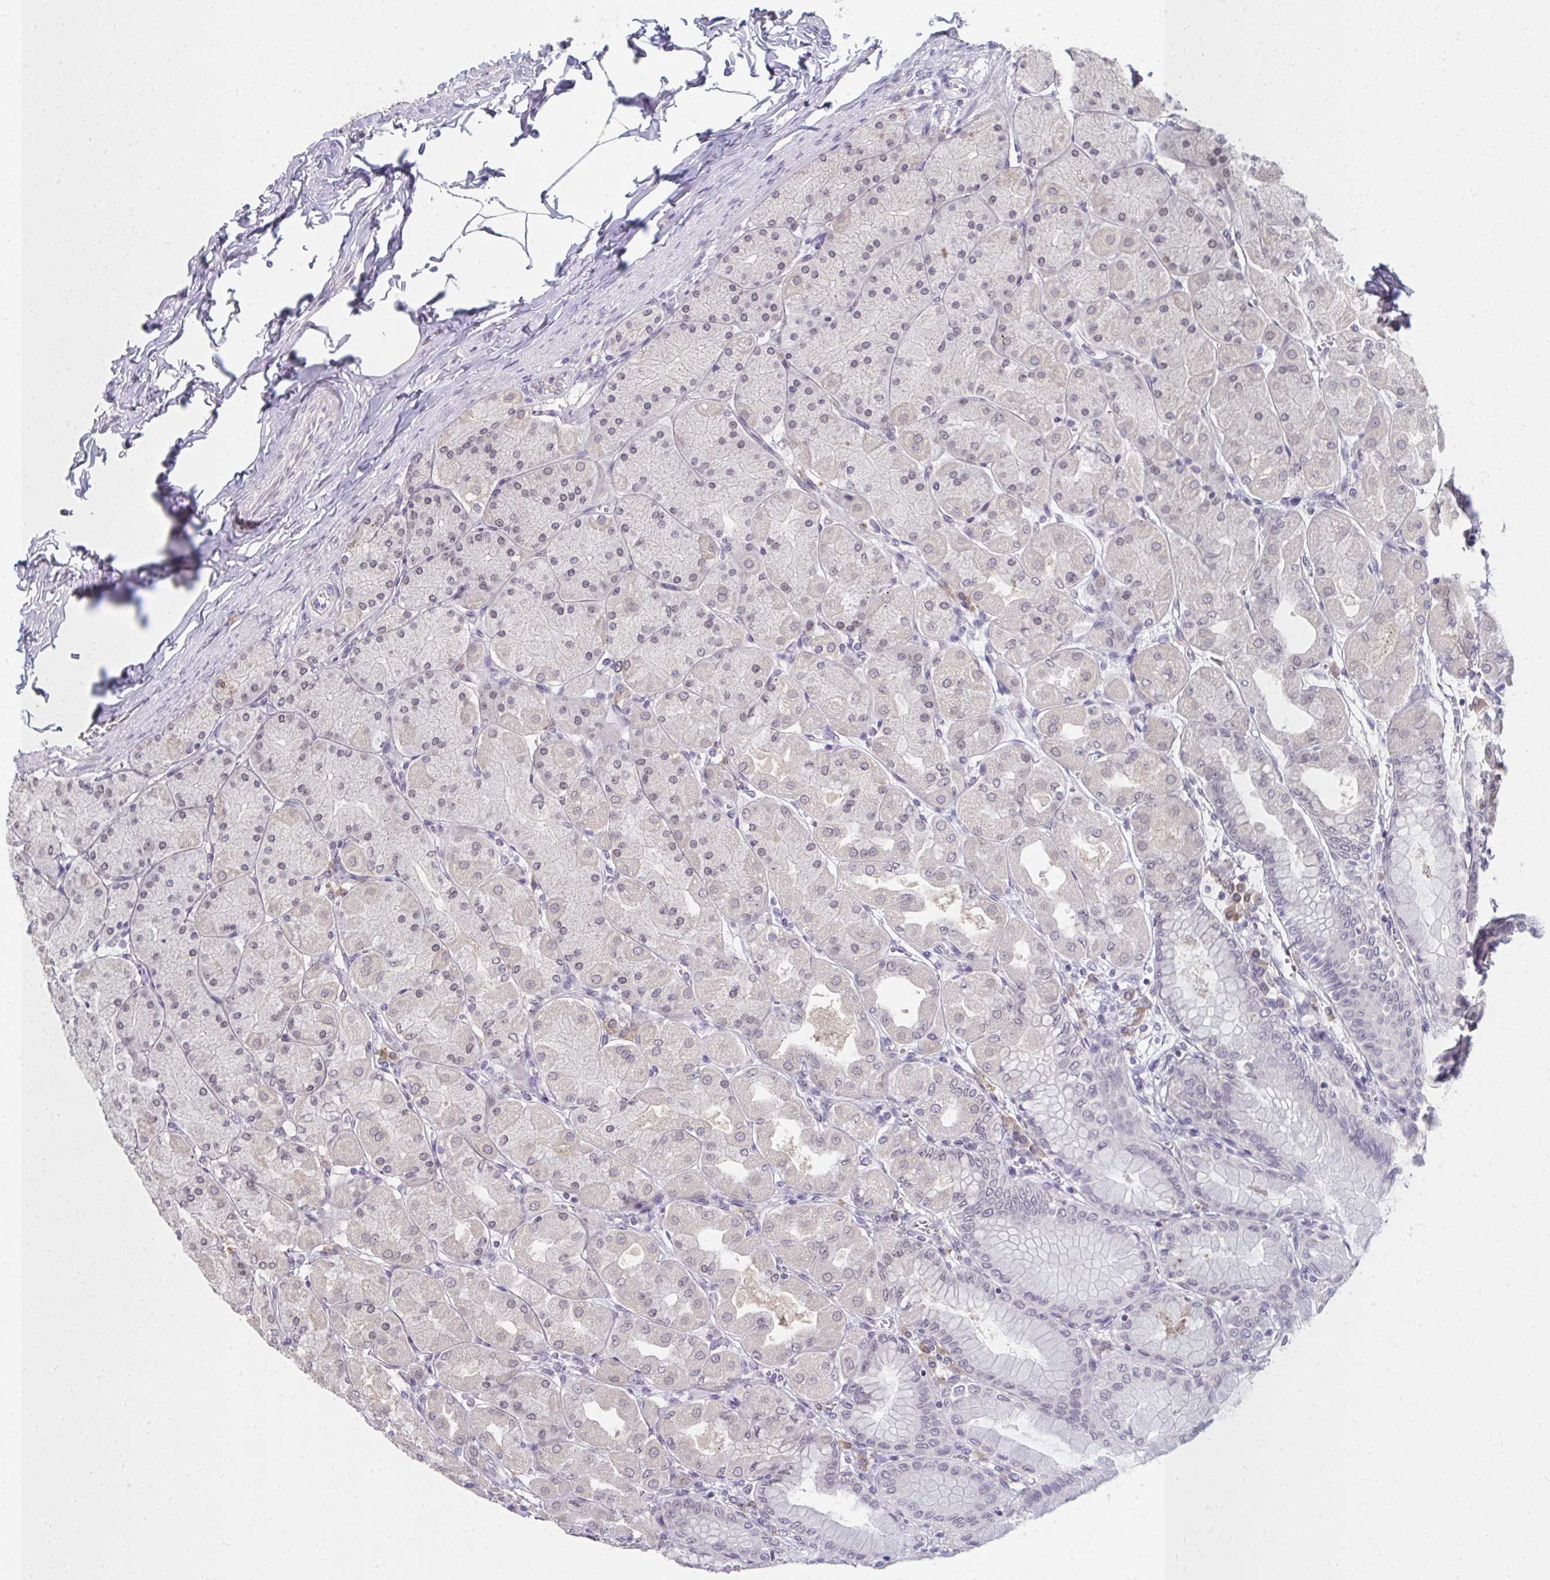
{"staining": {"intensity": "weak", "quantity": "25%-75%", "location": "nuclear"}, "tissue": "stomach", "cell_type": "Glandular cells", "image_type": "normal", "snomed": [{"axis": "morphology", "description": "Normal tissue, NOS"}, {"axis": "topography", "description": "Stomach, upper"}], "caption": "Weak nuclear expression is appreciated in about 25%-75% of glandular cells in unremarkable stomach.", "gene": "NUP133", "patient": {"sex": "female", "age": 56}}